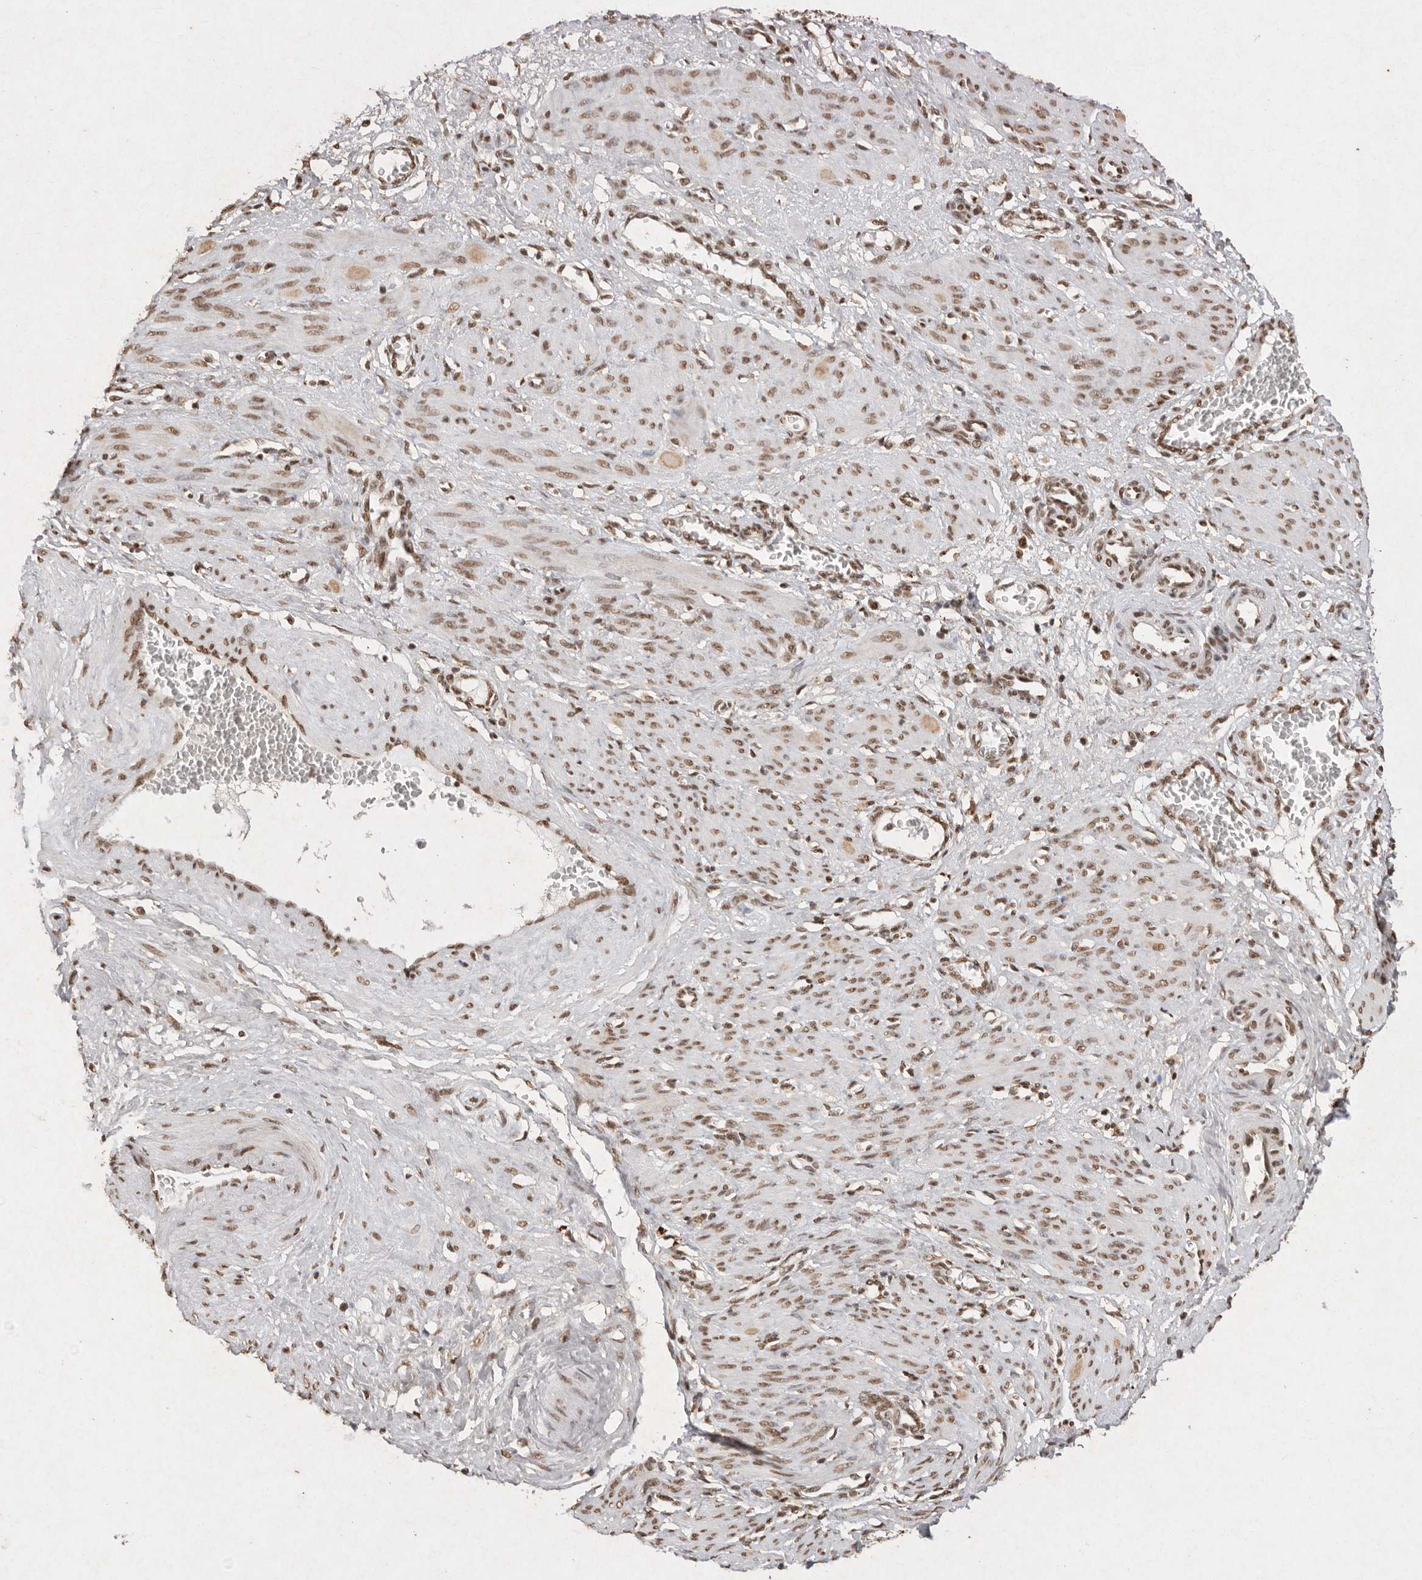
{"staining": {"intensity": "moderate", "quantity": ">75%", "location": "cytoplasmic/membranous,nuclear"}, "tissue": "smooth muscle", "cell_type": "Smooth muscle cells", "image_type": "normal", "snomed": [{"axis": "morphology", "description": "Normal tissue, NOS"}, {"axis": "topography", "description": "Endometrium"}], "caption": "This is an image of IHC staining of normal smooth muscle, which shows moderate positivity in the cytoplasmic/membranous,nuclear of smooth muscle cells.", "gene": "NKX3", "patient": {"sex": "female", "age": 33}}